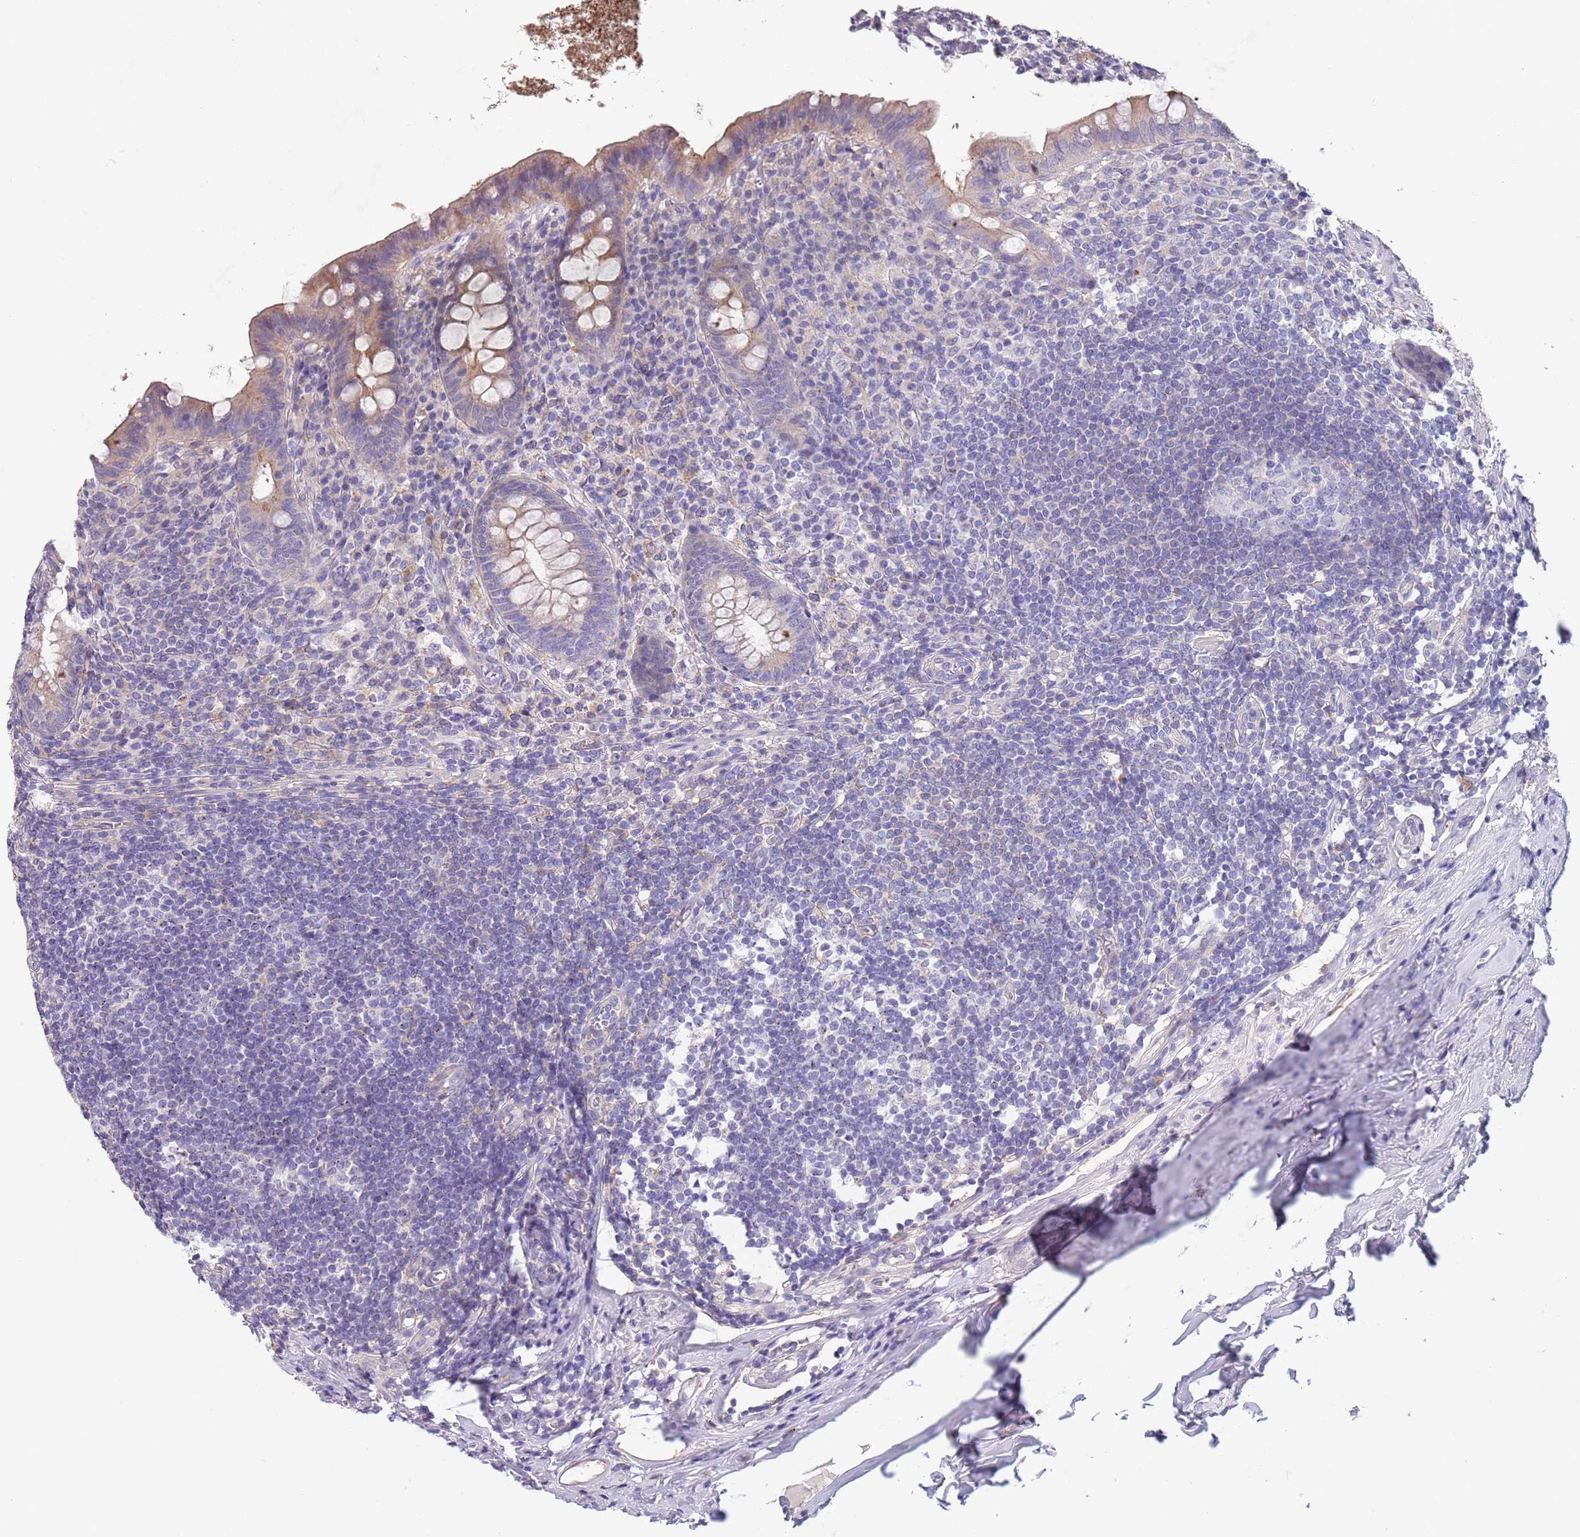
{"staining": {"intensity": "moderate", "quantity": "25%-75%", "location": "cytoplasmic/membranous"}, "tissue": "appendix", "cell_type": "Glandular cells", "image_type": "normal", "snomed": [{"axis": "morphology", "description": "Normal tissue, NOS"}, {"axis": "topography", "description": "Appendix"}], "caption": "Human appendix stained for a protein (brown) demonstrates moderate cytoplasmic/membranous positive expression in approximately 25%-75% of glandular cells.", "gene": "MAN1C1", "patient": {"sex": "female", "age": 51}}